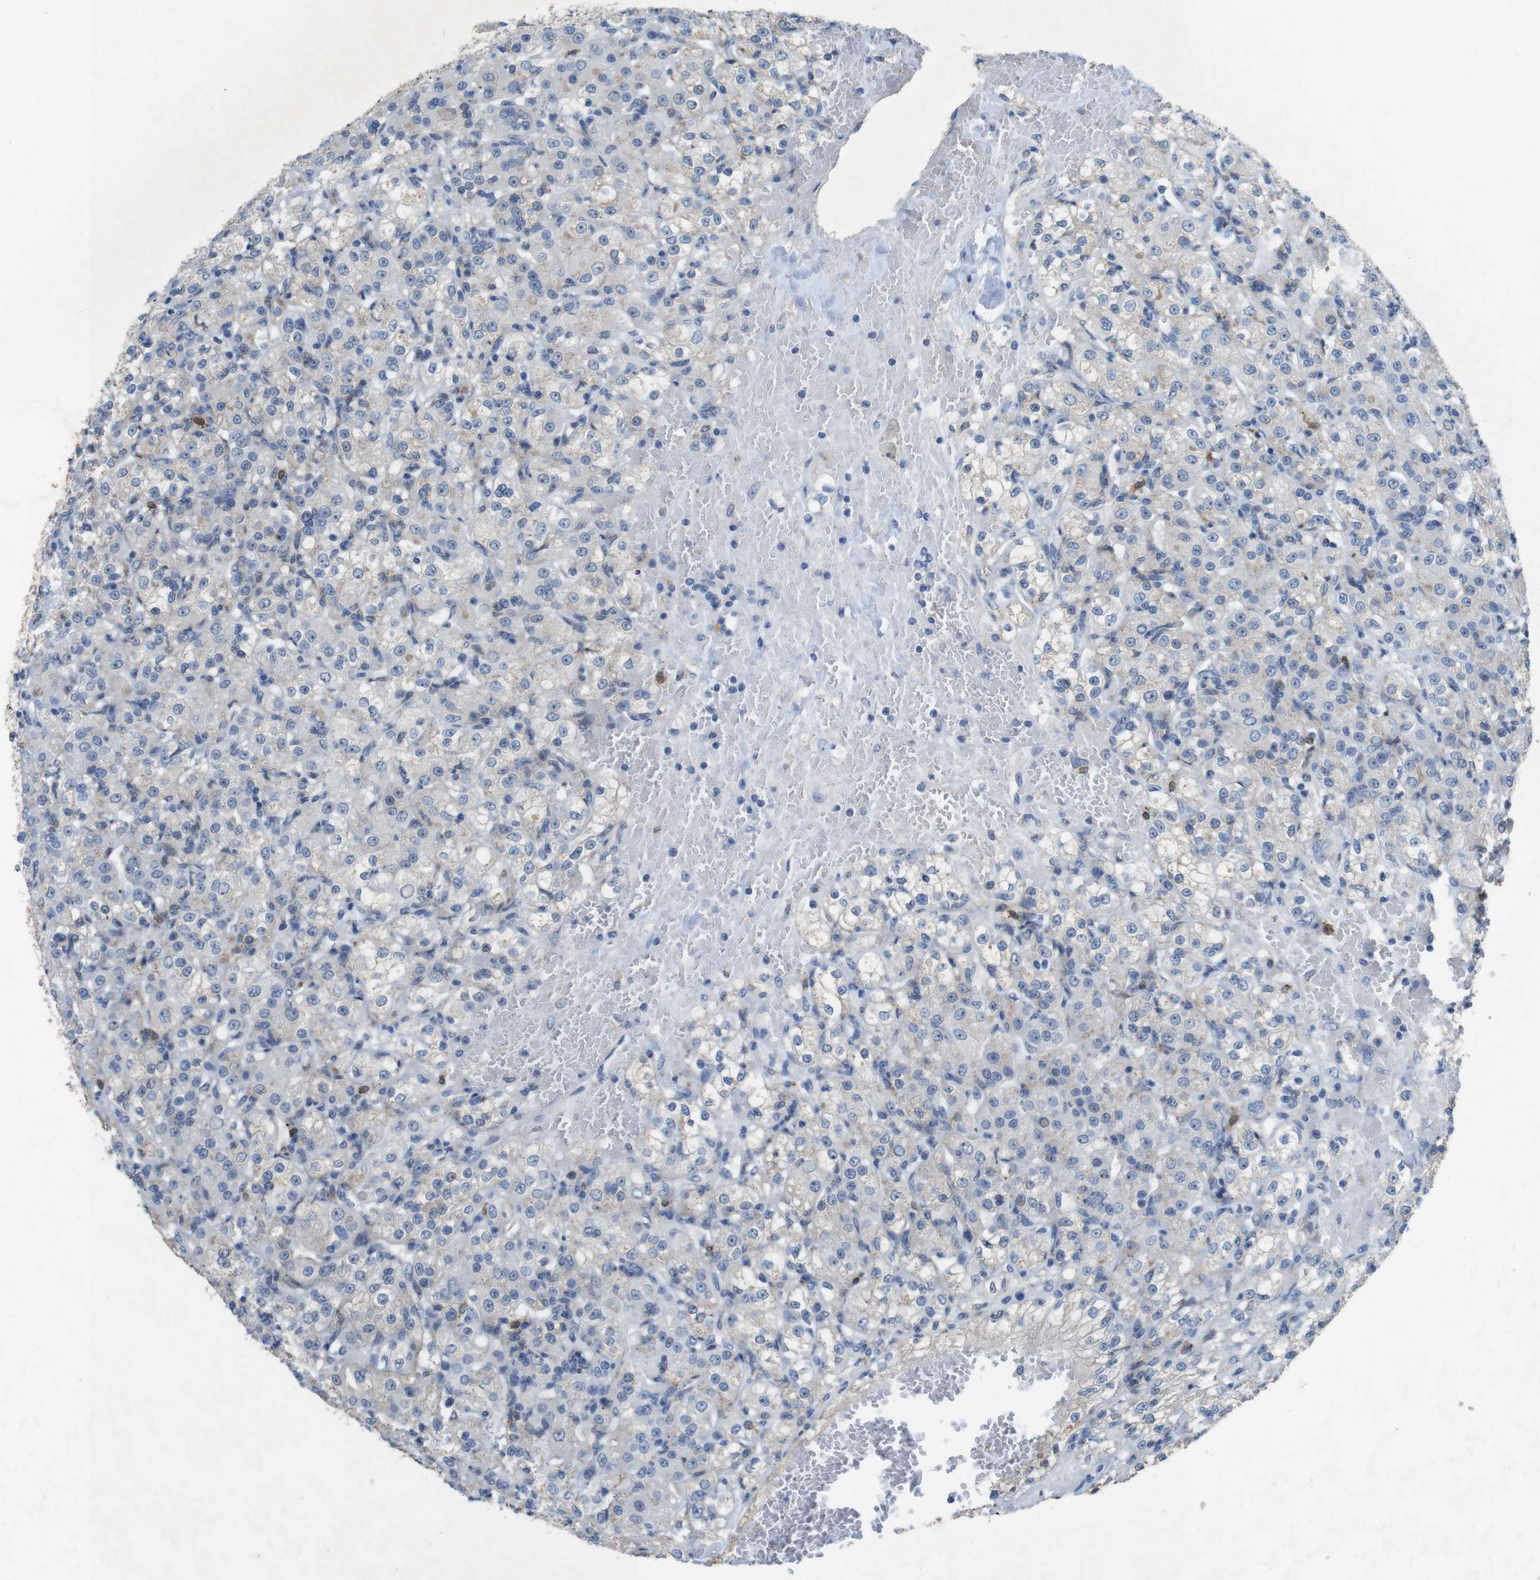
{"staining": {"intensity": "negative", "quantity": "none", "location": "none"}, "tissue": "renal cancer", "cell_type": "Tumor cells", "image_type": "cancer", "snomed": [{"axis": "morphology", "description": "Normal tissue, NOS"}, {"axis": "morphology", "description": "Adenocarcinoma, NOS"}, {"axis": "topography", "description": "Kidney"}], "caption": "A photomicrograph of adenocarcinoma (renal) stained for a protein demonstrates no brown staining in tumor cells. The staining is performed using DAB (3,3'-diaminobenzidine) brown chromogen with nuclei counter-stained in using hematoxylin.", "gene": "TJP3", "patient": {"sex": "male", "age": 61}}